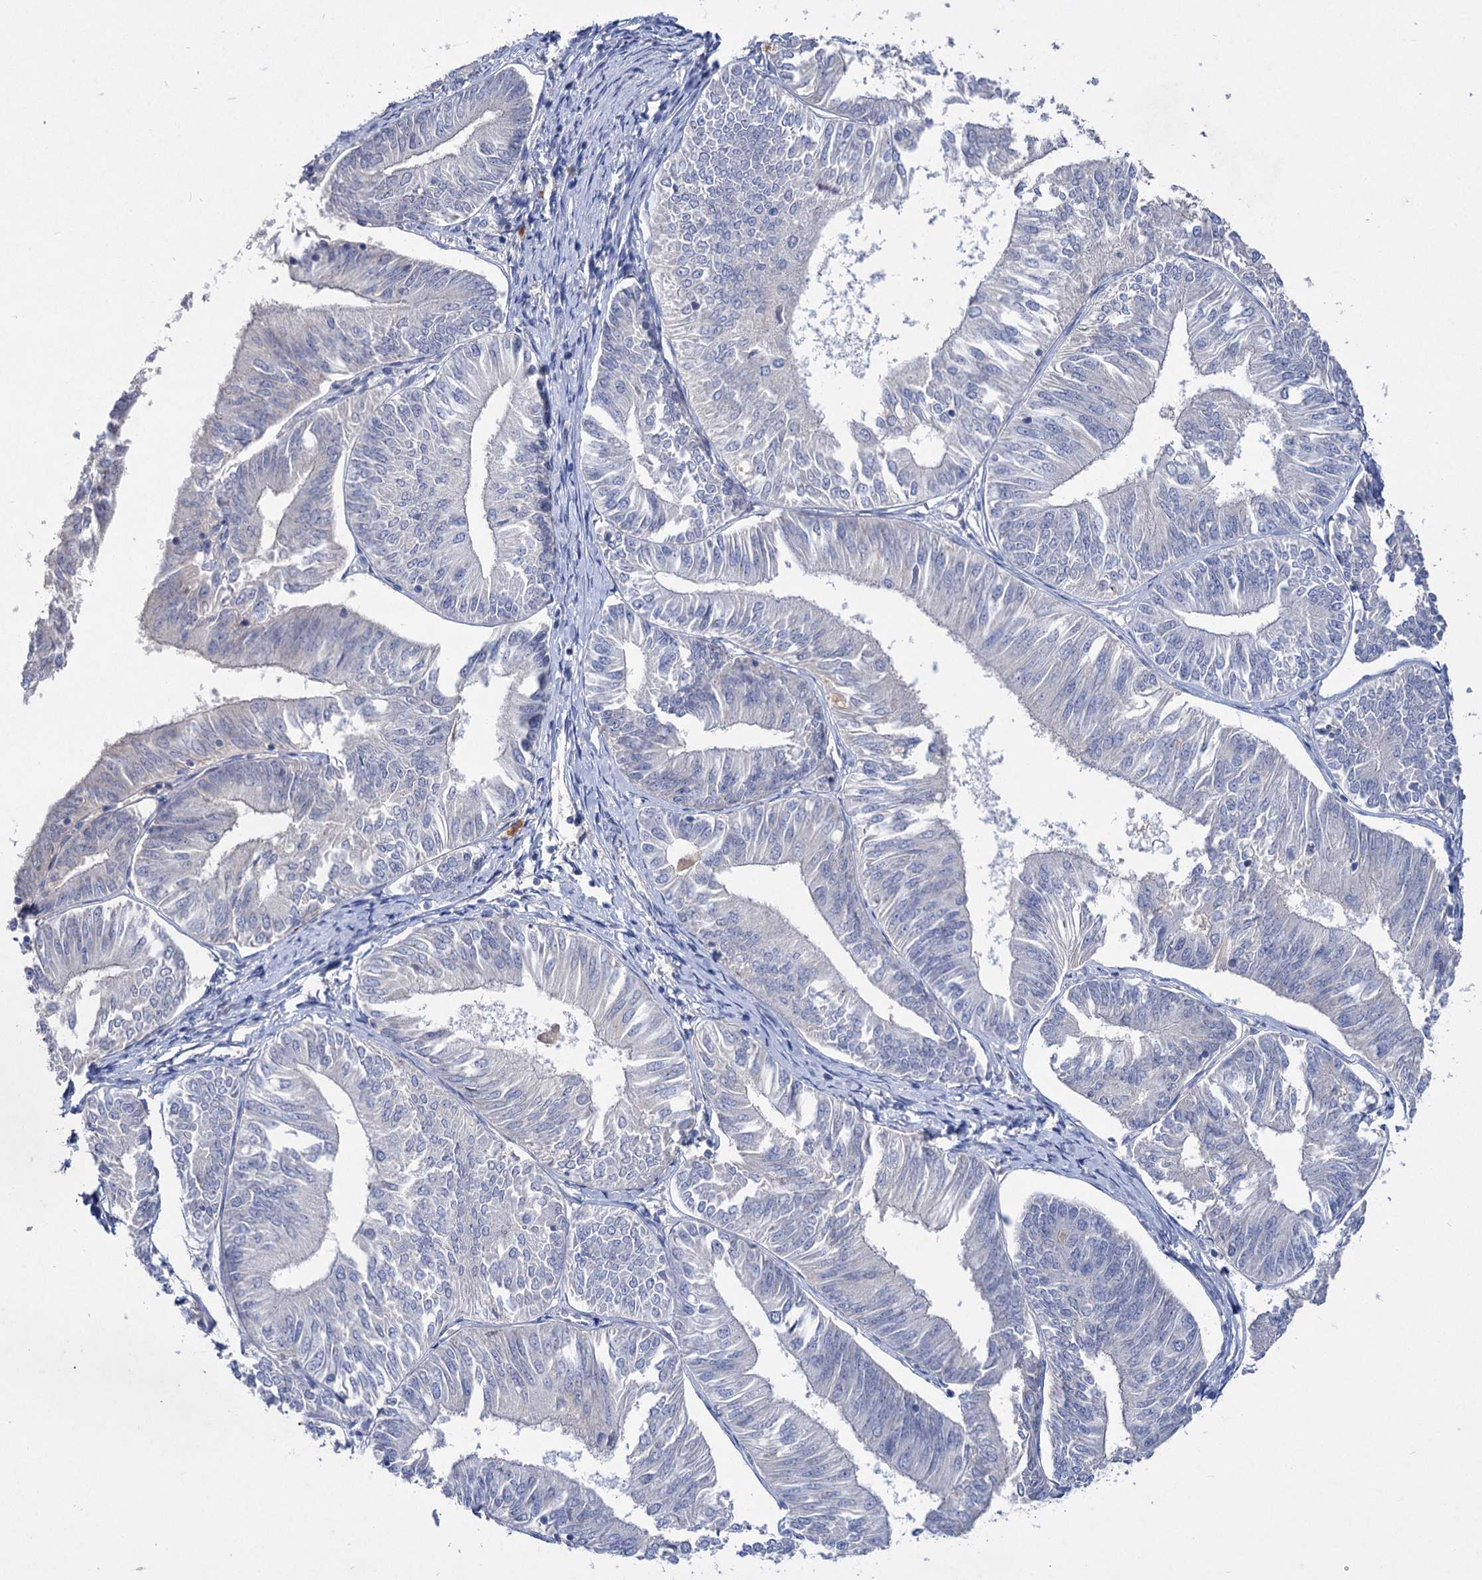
{"staining": {"intensity": "negative", "quantity": "none", "location": "none"}, "tissue": "endometrial cancer", "cell_type": "Tumor cells", "image_type": "cancer", "snomed": [{"axis": "morphology", "description": "Adenocarcinoma, NOS"}, {"axis": "topography", "description": "Endometrium"}], "caption": "Tumor cells are negative for protein expression in human endometrial adenocarcinoma.", "gene": "ATP4A", "patient": {"sex": "female", "age": 58}}